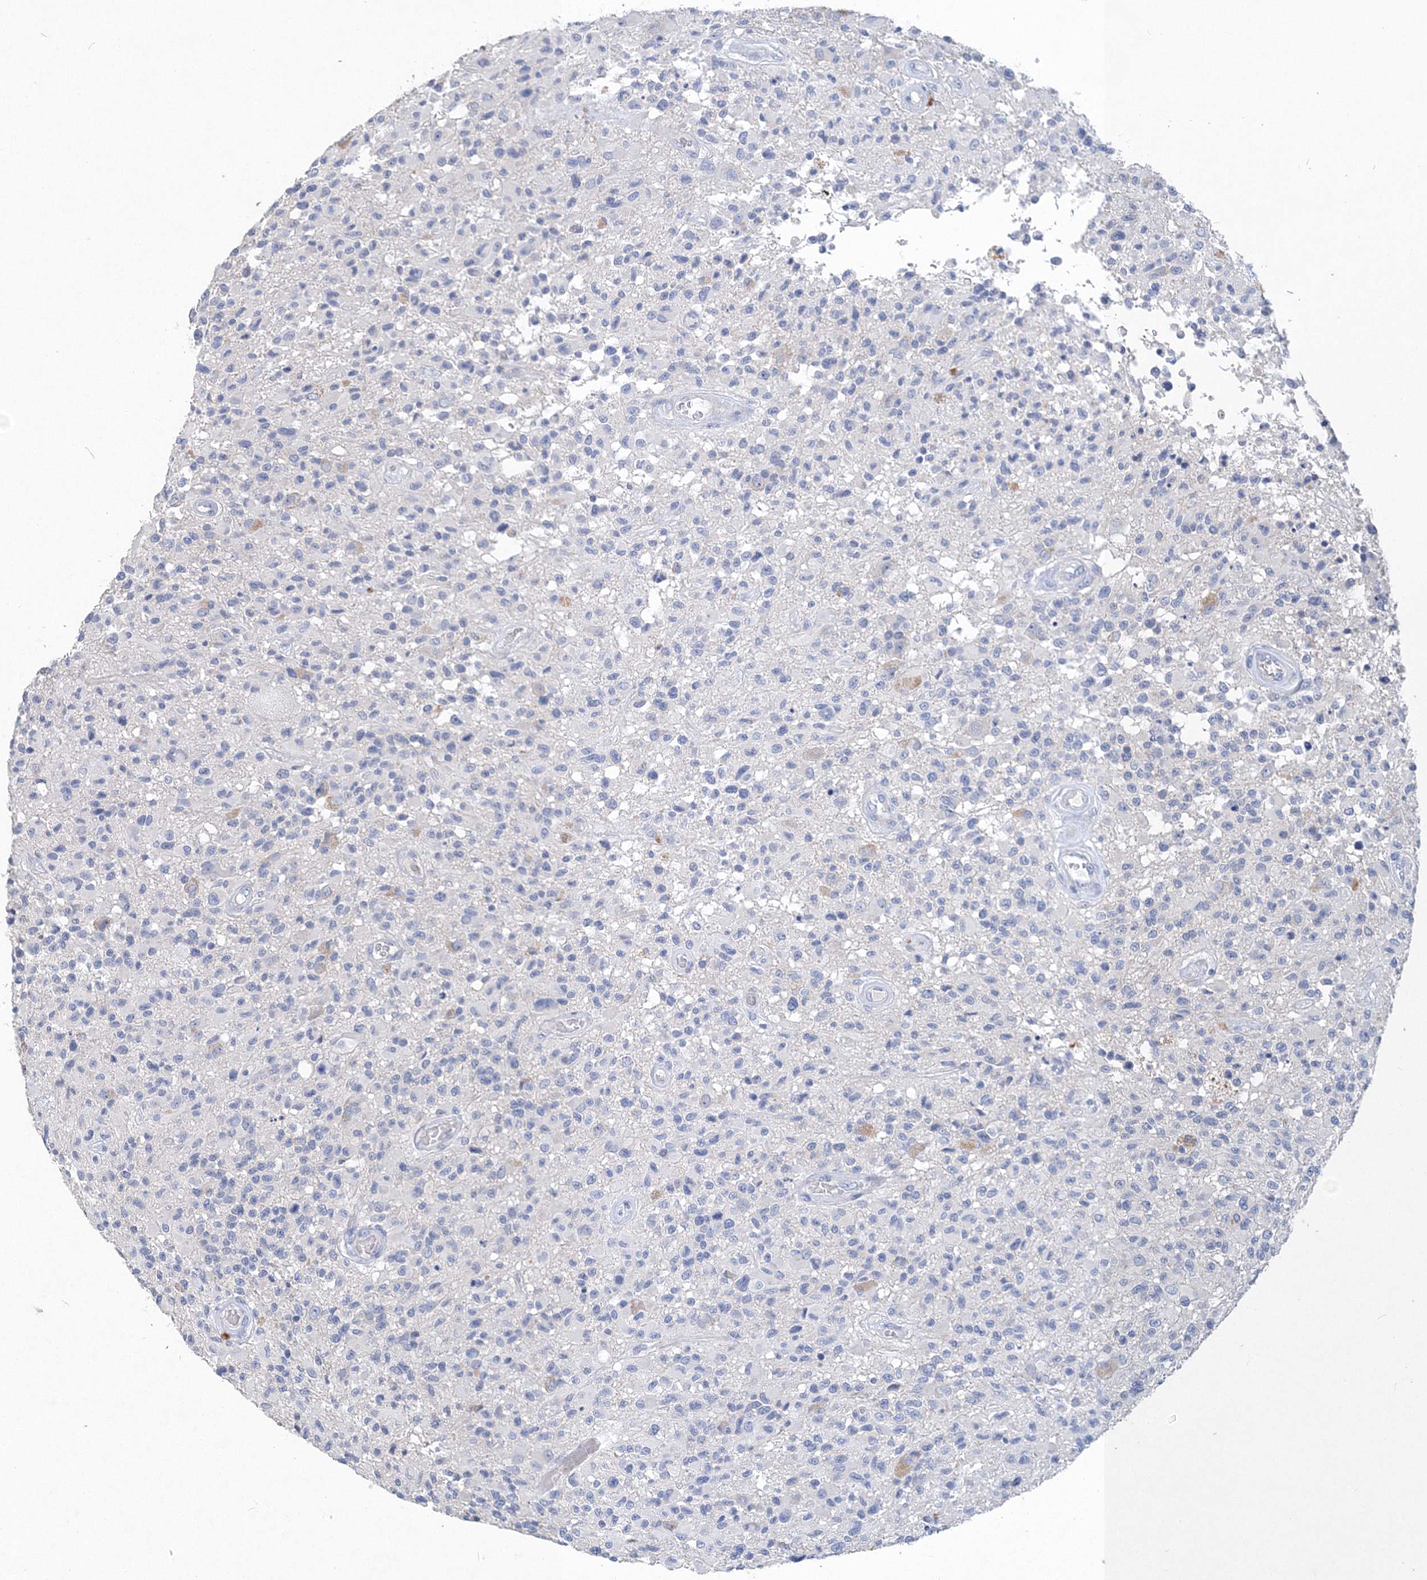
{"staining": {"intensity": "negative", "quantity": "none", "location": "none"}, "tissue": "glioma", "cell_type": "Tumor cells", "image_type": "cancer", "snomed": [{"axis": "morphology", "description": "Glioma, malignant, High grade"}, {"axis": "morphology", "description": "Glioblastoma, NOS"}, {"axis": "topography", "description": "Brain"}], "caption": "High power microscopy photomicrograph of an immunohistochemistry (IHC) image of glioma, revealing no significant positivity in tumor cells.", "gene": "OSBPL6", "patient": {"sex": "male", "age": 60}}